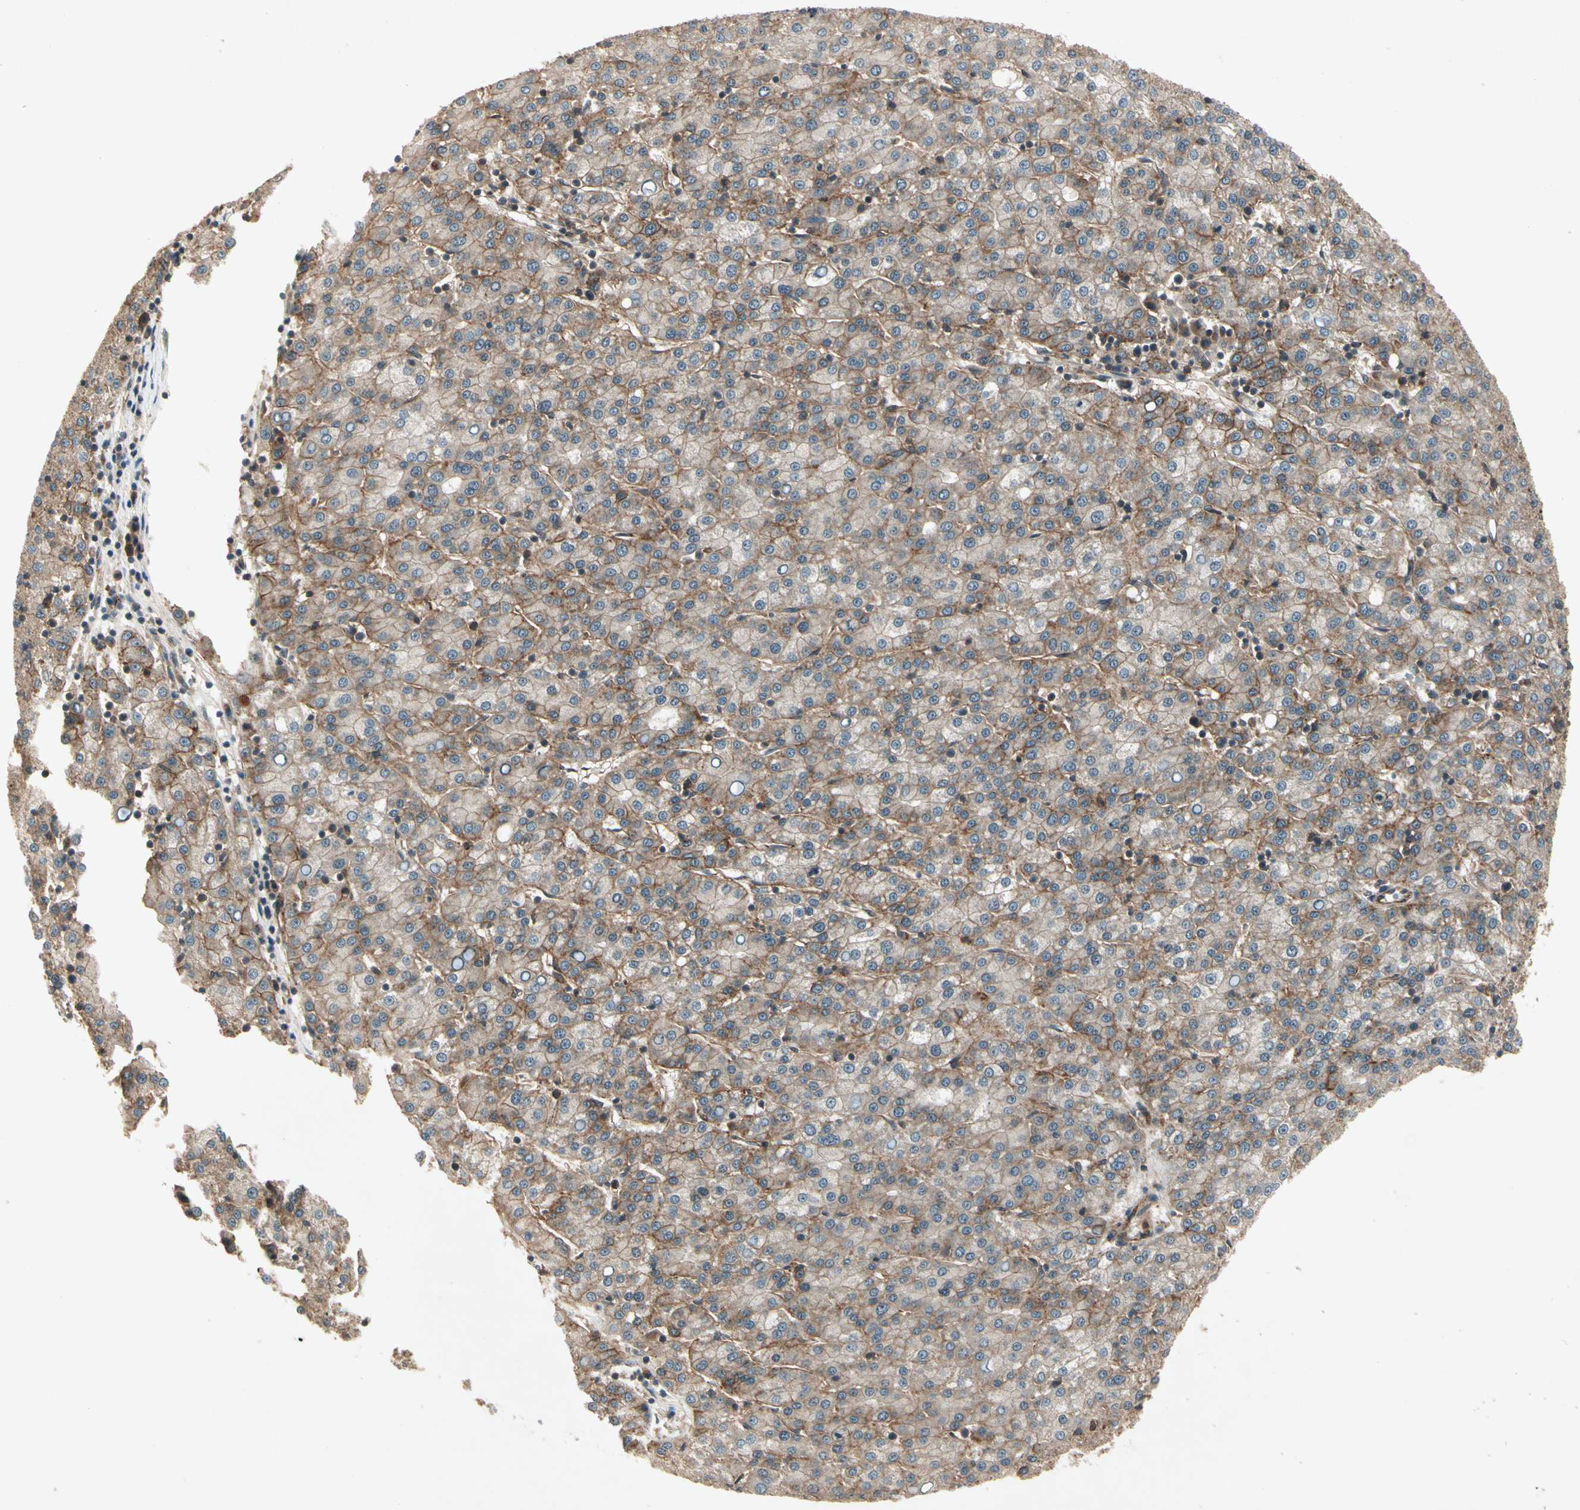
{"staining": {"intensity": "moderate", "quantity": ">75%", "location": "cytoplasmic/membranous"}, "tissue": "liver cancer", "cell_type": "Tumor cells", "image_type": "cancer", "snomed": [{"axis": "morphology", "description": "Carcinoma, Hepatocellular, NOS"}, {"axis": "topography", "description": "Liver"}], "caption": "Moderate cytoplasmic/membranous expression for a protein is seen in approximately >75% of tumor cells of liver cancer (hepatocellular carcinoma) using immunohistochemistry (IHC).", "gene": "FLOT1", "patient": {"sex": "female", "age": 58}}